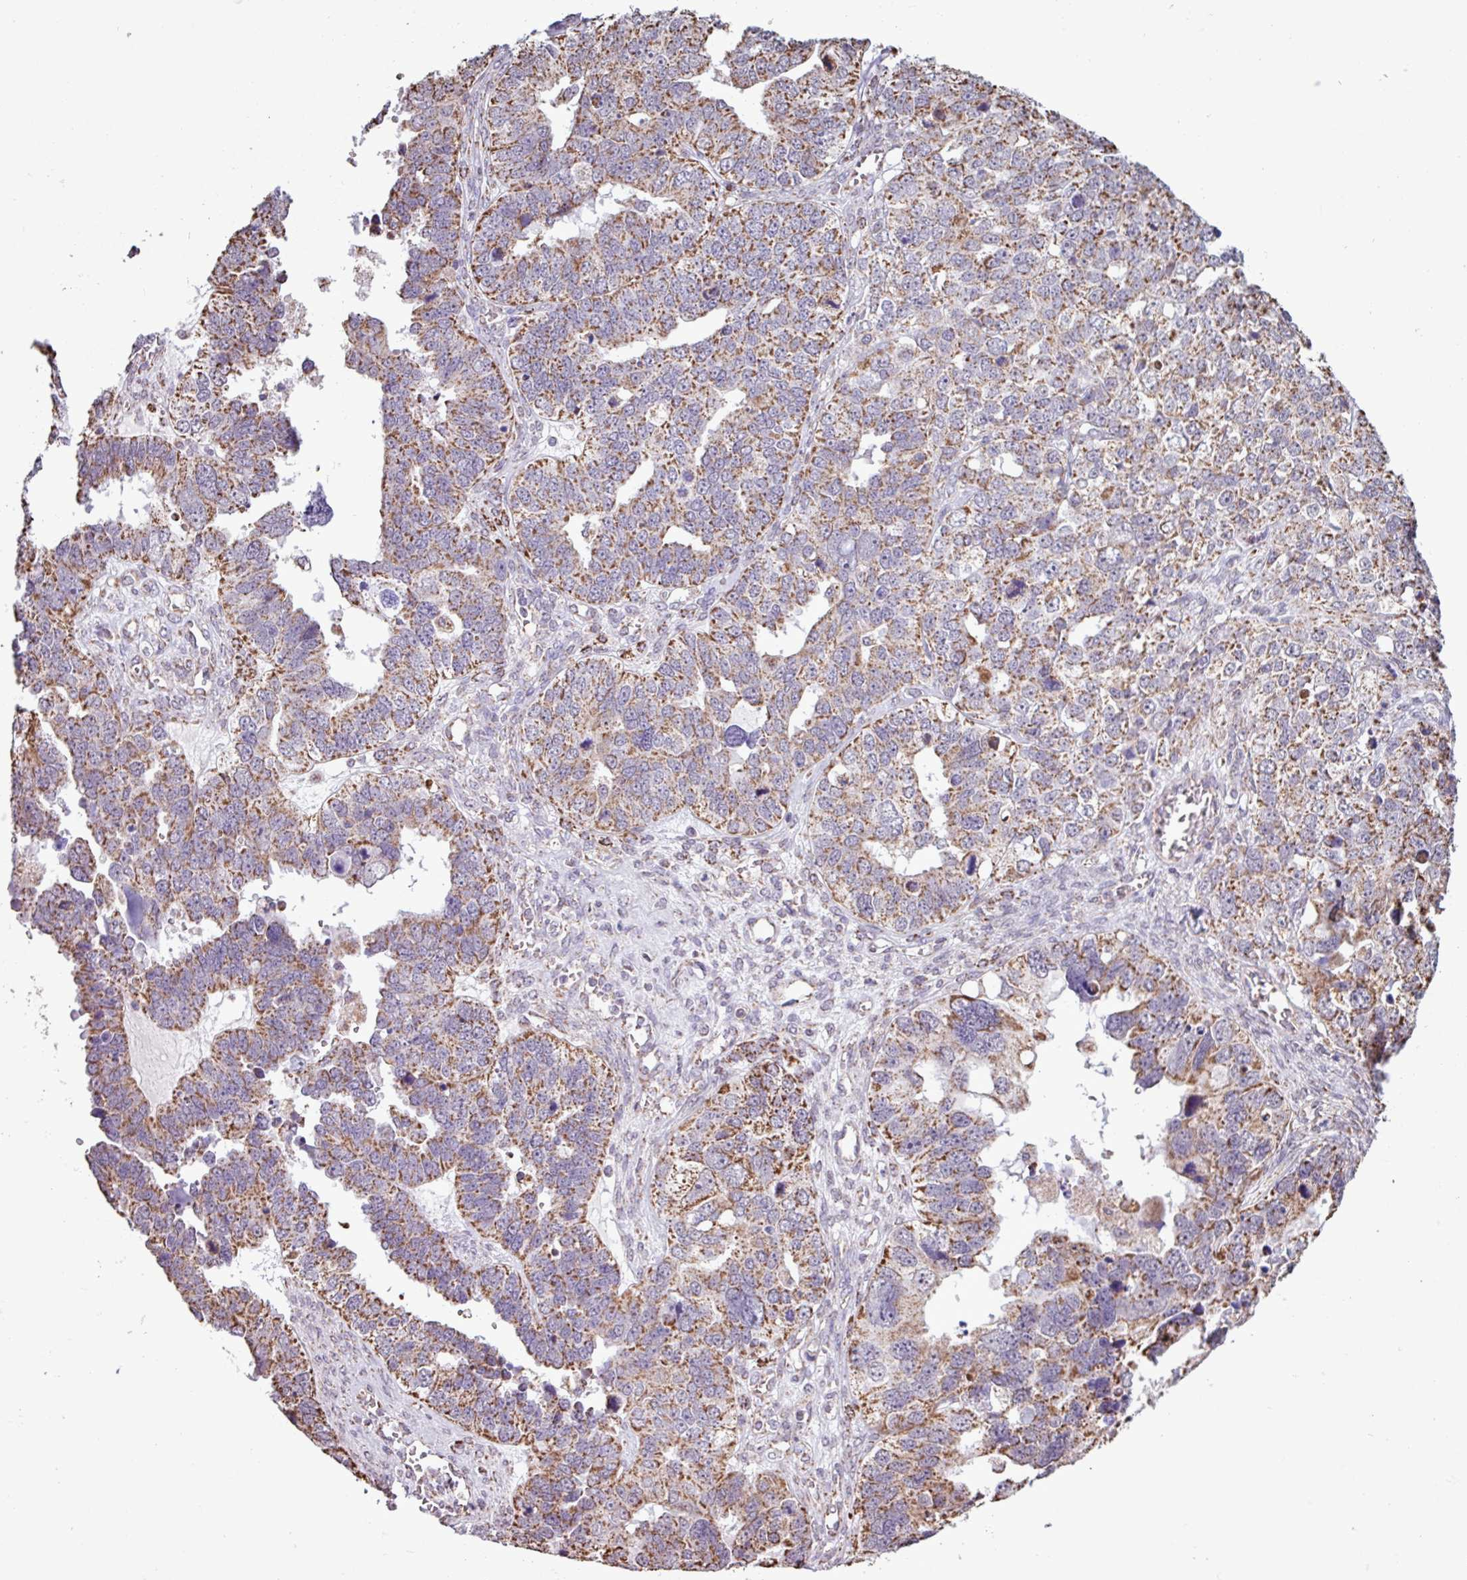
{"staining": {"intensity": "strong", "quantity": ">75%", "location": "cytoplasmic/membranous"}, "tissue": "ovarian cancer", "cell_type": "Tumor cells", "image_type": "cancer", "snomed": [{"axis": "morphology", "description": "Cystadenocarcinoma, serous, NOS"}, {"axis": "topography", "description": "Ovary"}], "caption": "Human ovarian cancer stained with a protein marker exhibits strong staining in tumor cells.", "gene": "ALG8", "patient": {"sex": "female", "age": 76}}